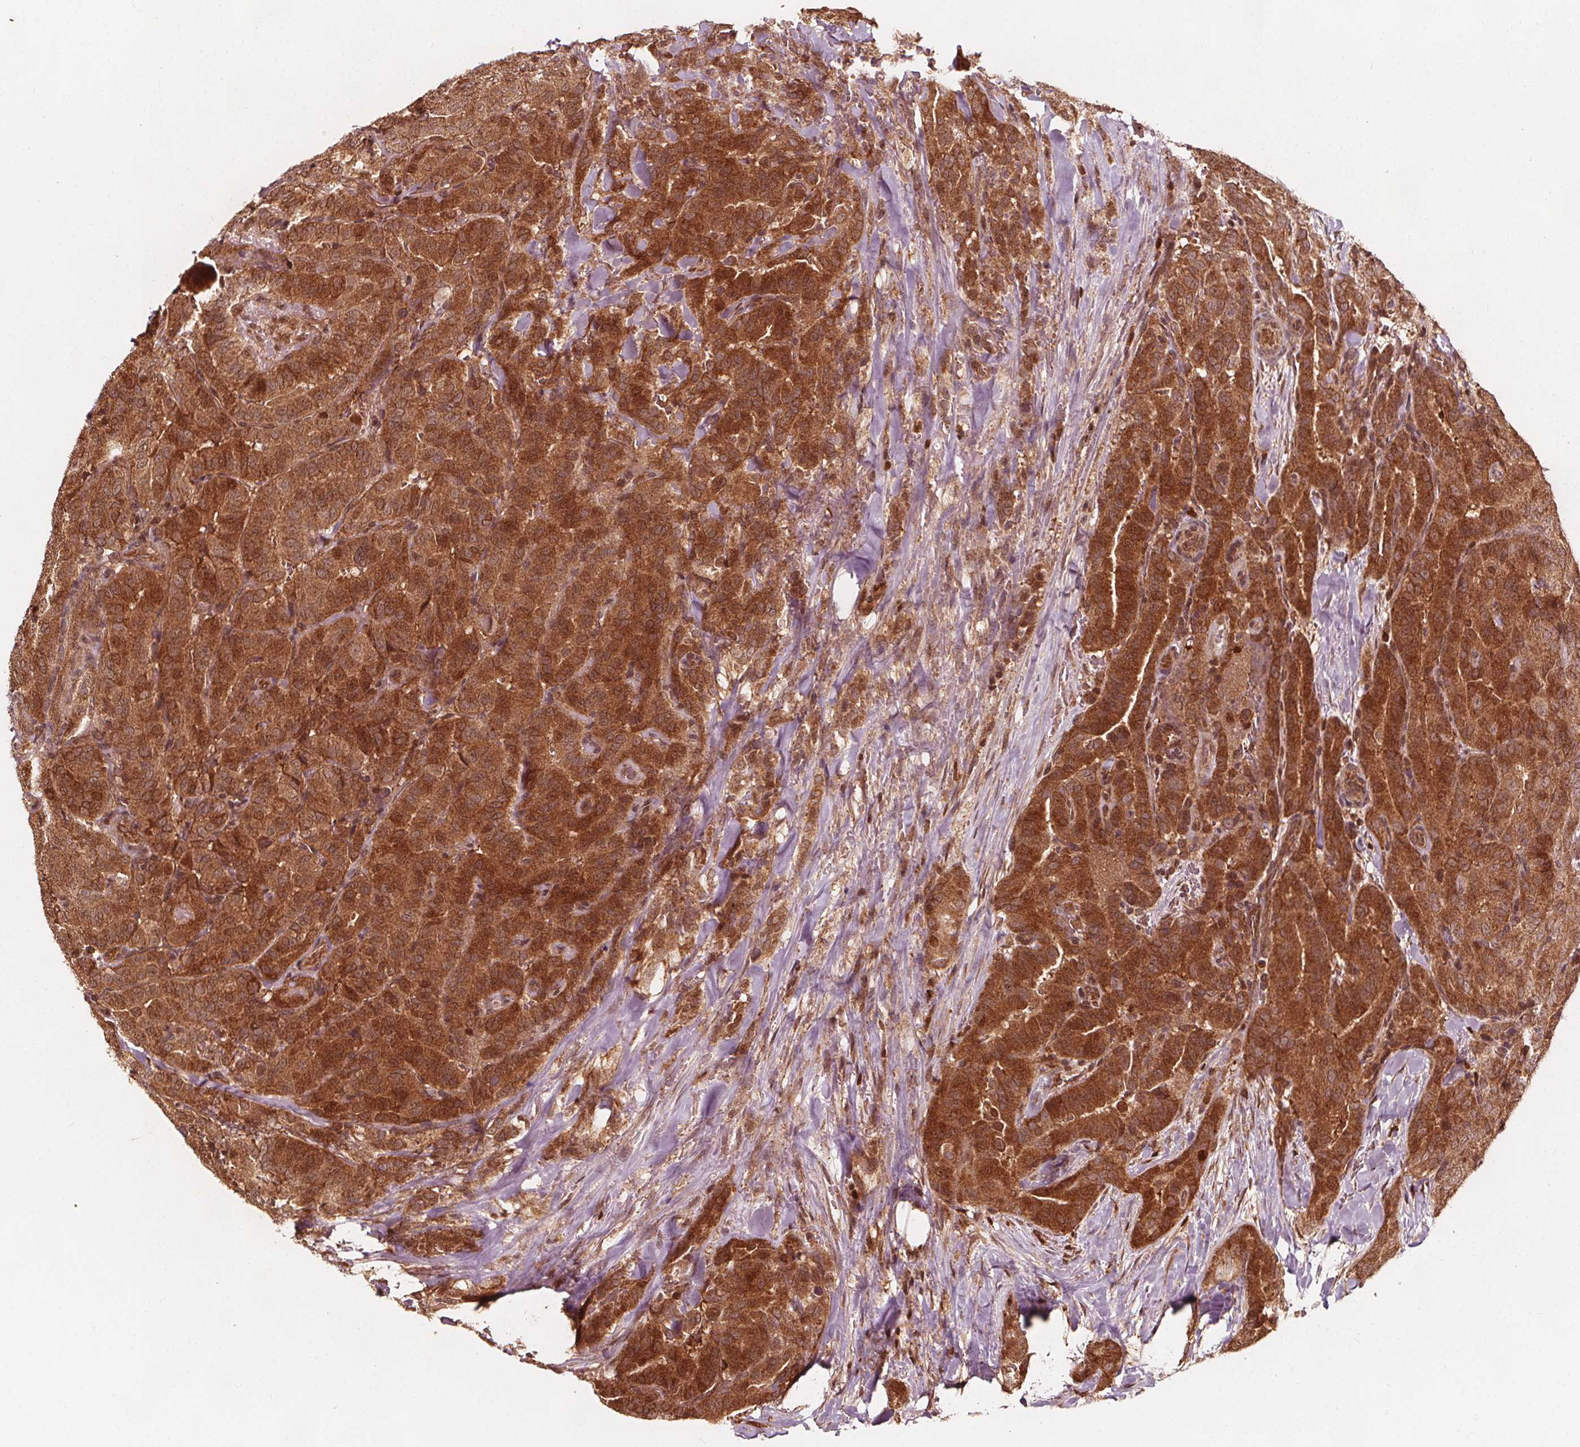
{"staining": {"intensity": "strong", "quantity": ">75%", "location": "cytoplasmic/membranous"}, "tissue": "thyroid cancer", "cell_type": "Tumor cells", "image_type": "cancer", "snomed": [{"axis": "morphology", "description": "Papillary adenocarcinoma, NOS"}, {"axis": "topography", "description": "Thyroid gland"}], "caption": "Thyroid papillary adenocarcinoma stained for a protein displays strong cytoplasmic/membranous positivity in tumor cells. The staining is performed using DAB brown chromogen to label protein expression. The nuclei are counter-stained blue using hematoxylin.", "gene": "AIP", "patient": {"sex": "male", "age": 61}}